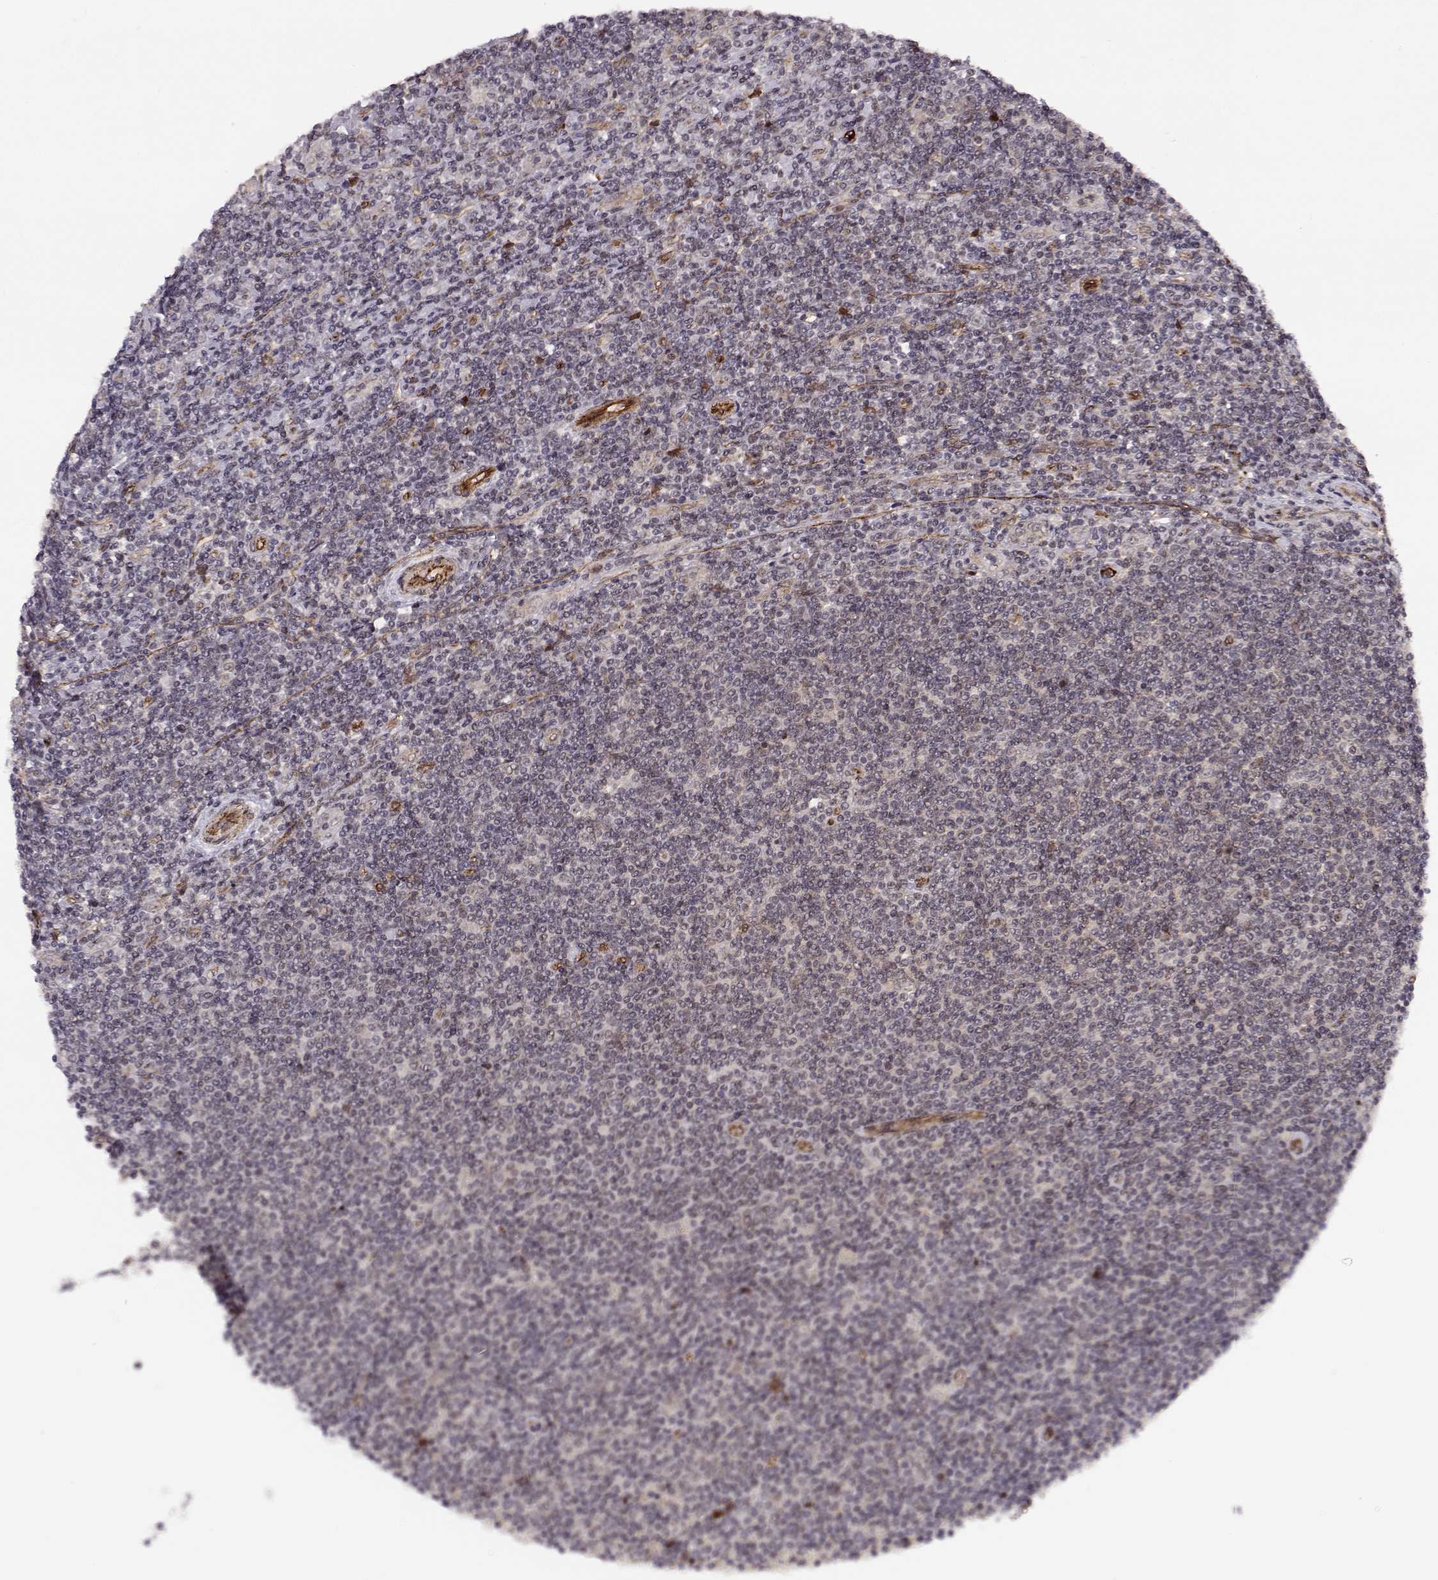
{"staining": {"intensity": "weak", "quantity": ">75%", "location": "cytoplasmic/membranous"}, "tissue": "lymphoma", "cell_type": "Tumor cells", "image_type": "cancer", "snomed": [{"axis": "morphology", "description": "Hodgkin's disease, NOS"}, {"axis": "topography", "description": "Lymph node"}], "caption": "IHC photomicrograph of neoplastic tissue: lymphoma stained using immunohistochemistry reveals low levels of weak protein expression localized specifically in the cytoplasmic/membranous of tumor cells, appearing as a cytoplasmic/membranous brown color.", "gene": "CIR1", "patient": {"sex": "male", "age": 40}}